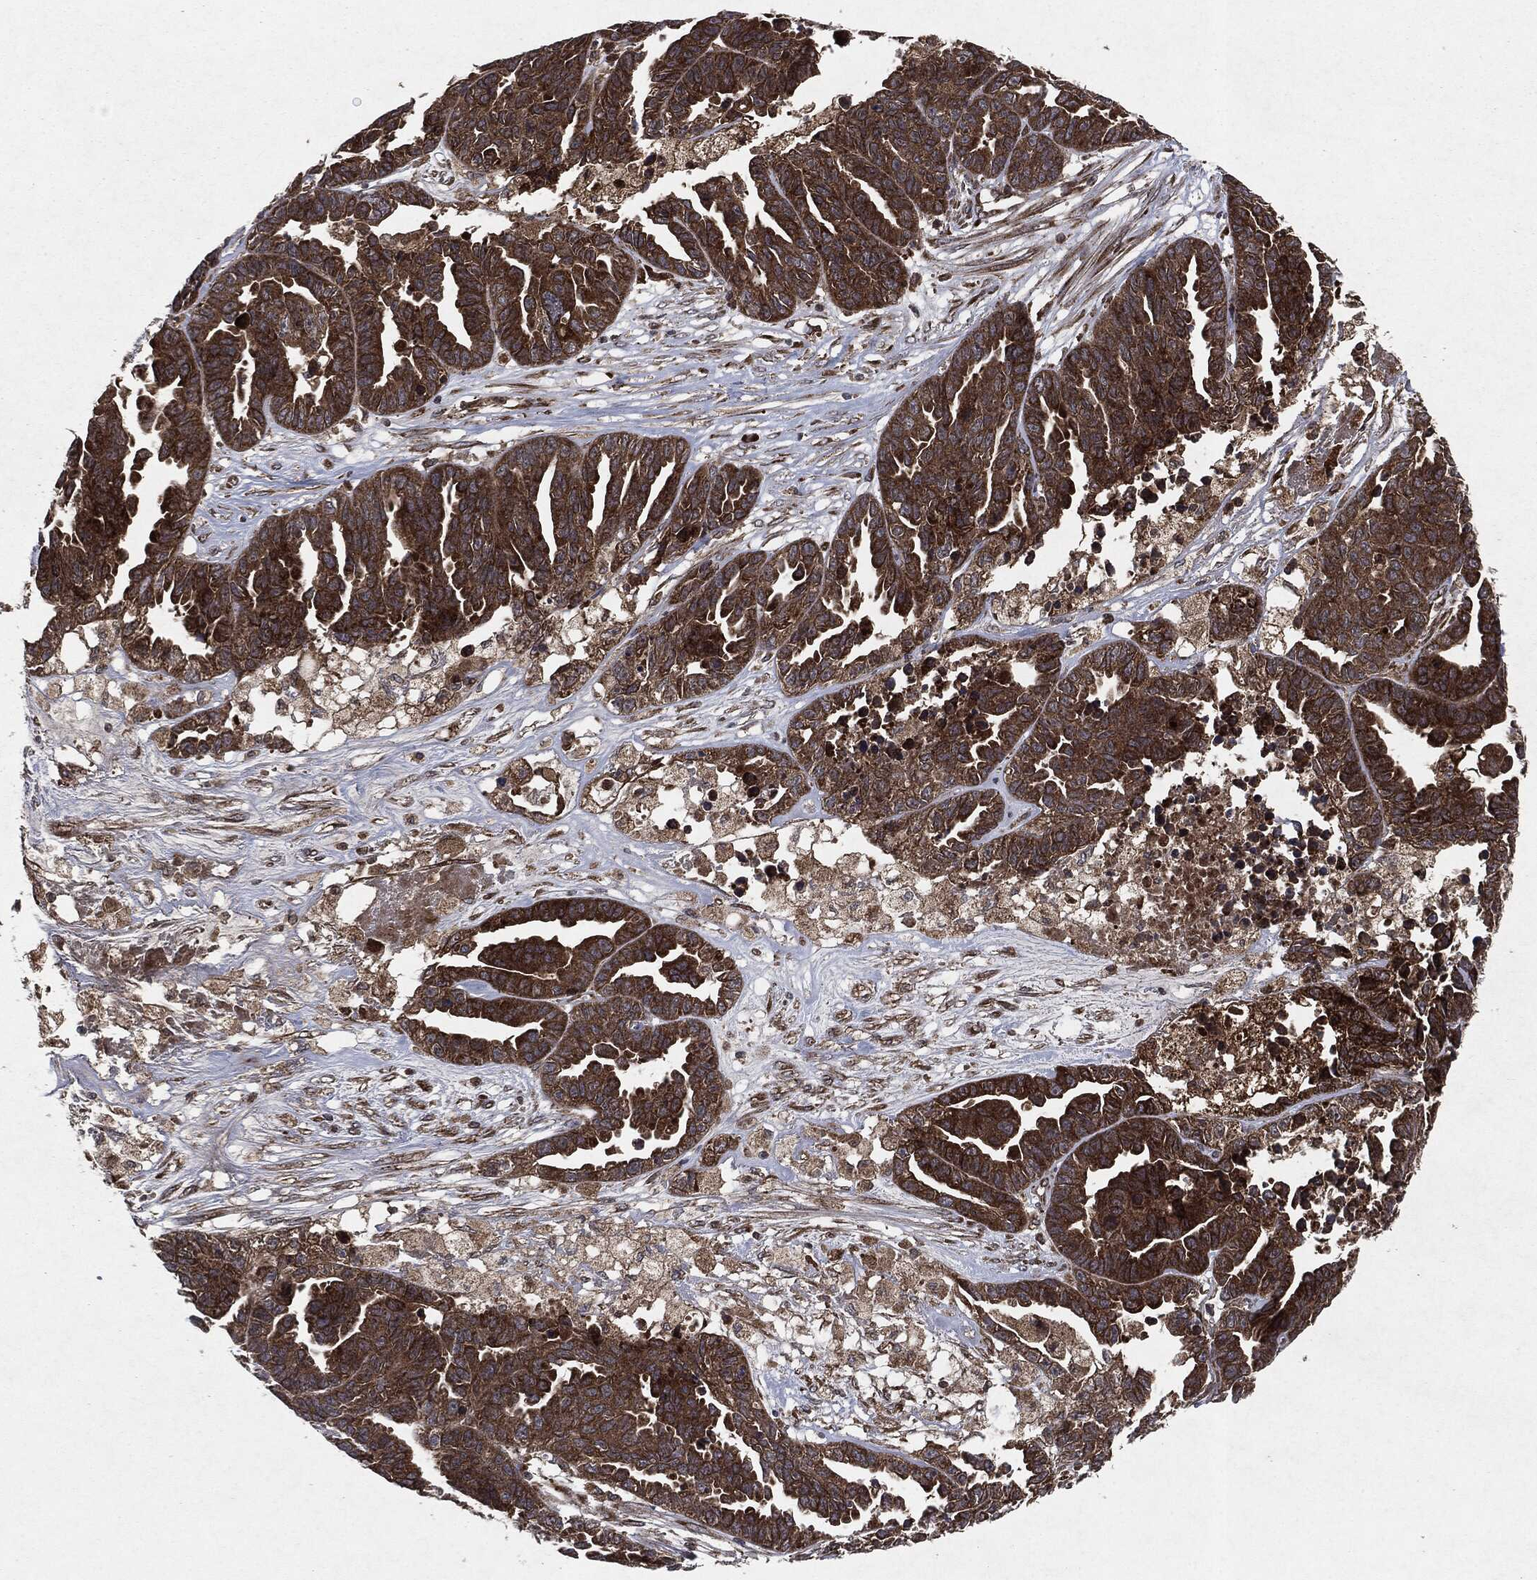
{"staining": {"intensity": "strong", "quantity": "25%-75%", "location": "cytoplasmic/membranous"}, "tissue": "ovarian cancer", "cell_type": "Tumor cells", "image_type": "cancer", "snomed": [{"axis": "morphology", "description": "Cystadenocarcinoma, serous, NOS"}, {"axis": "topography", "description": "Ovary"}], "caption": "Immunohistochemical staining of serous cystadenocarcinoma (ovarian) displays high levels of strong cytoplasmic/membranous protein expression in about 25%-75% of tumor cells. Ihc stains the protein of interest in brown and the nuclei are stained blue.", "gene": "RAF1", "patient": {"sex": "female", "age": 87}}